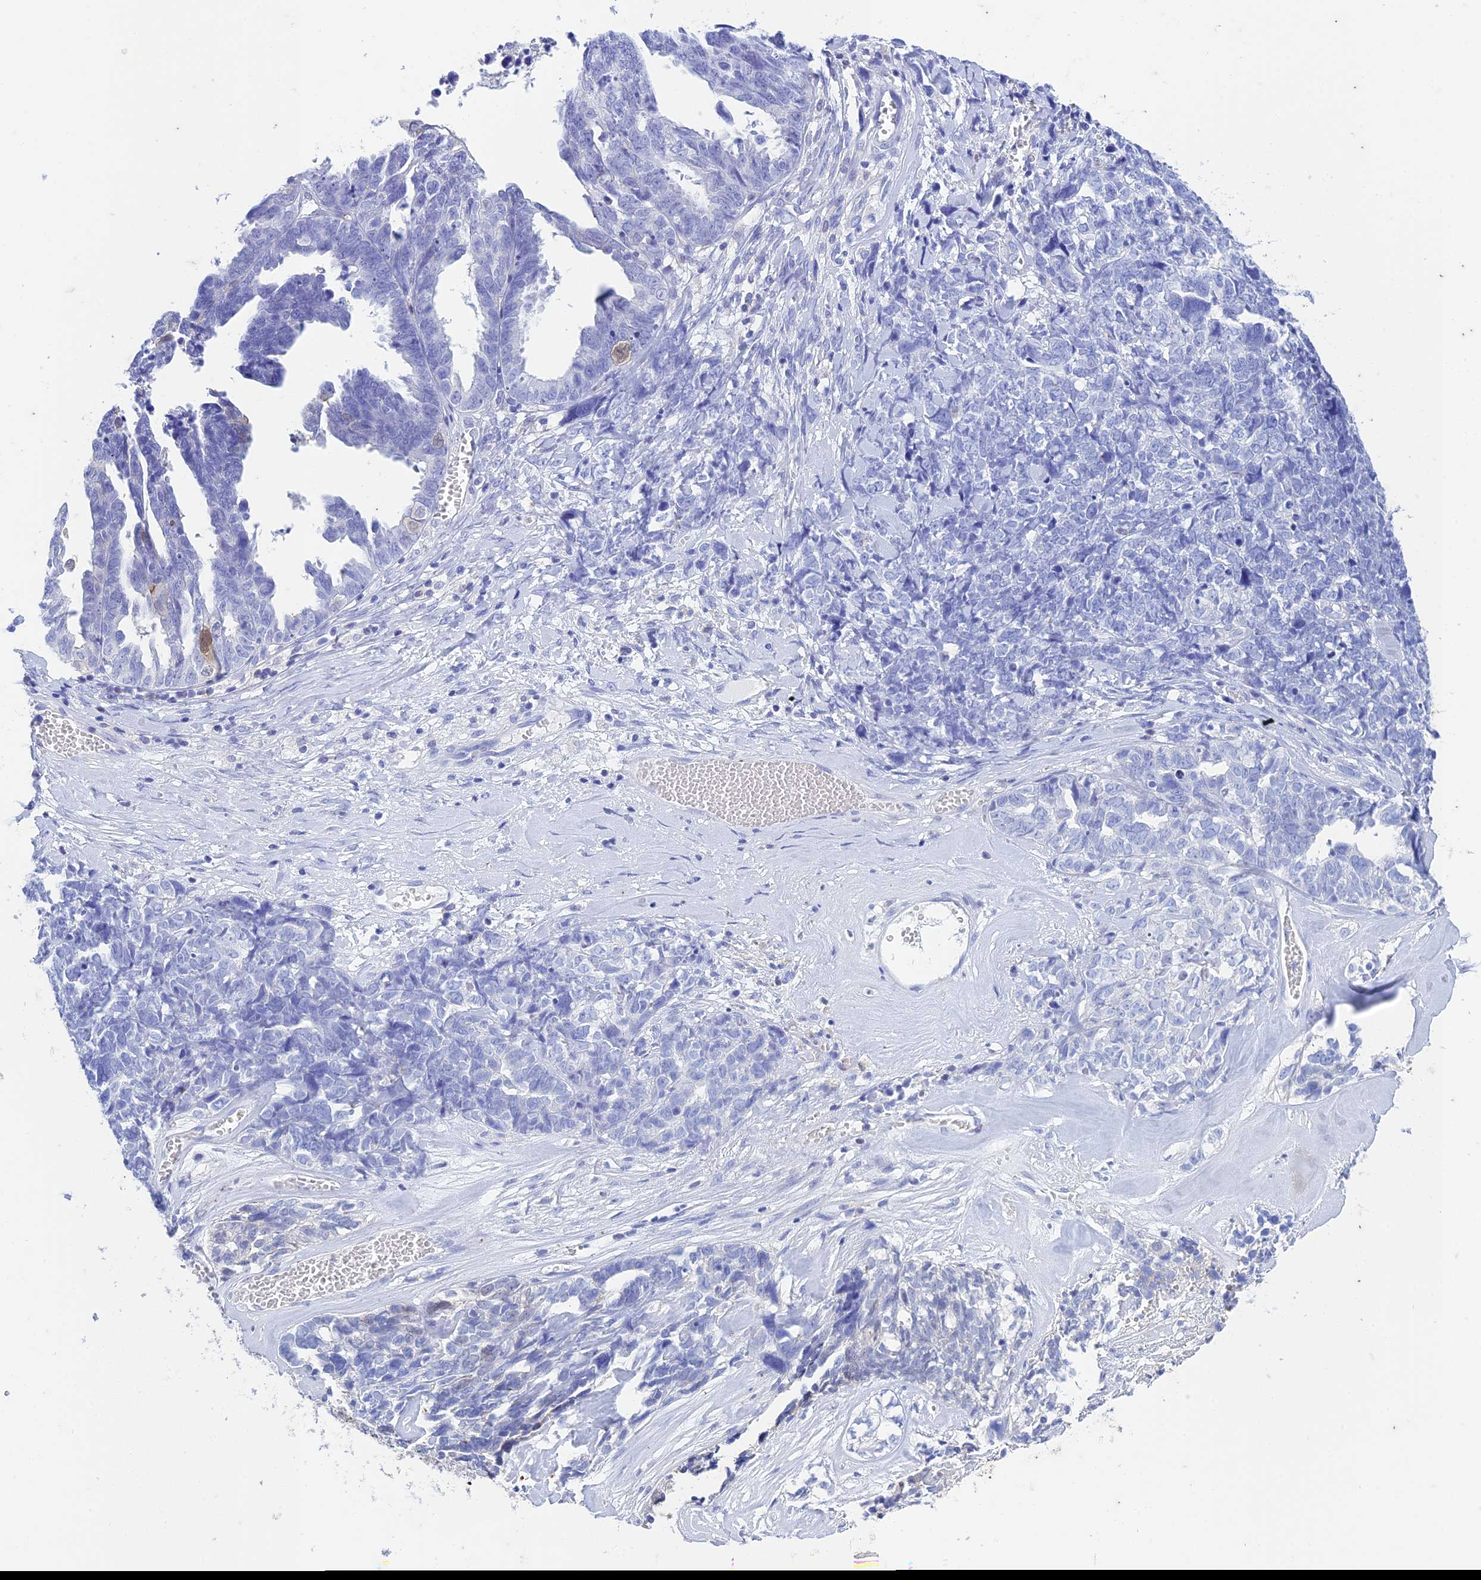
{"staining": {"intensity": "negative", "quantity": "none", "location": "none"}, "tissue": "ovarian cancer", "cell_type": "Tumor cells", "image_type": "cancer", "snomed": [{"axis": "morphology", "description": "Cystadenocarcinoma, serous, NOS"}, {"axis": "topography", "description": "Ovary"}], "caption": "Tumor cells are negative for brown protein staining in ovarian cancer.", "gene": "FGF7", "patient": {"sex": "female", "age": 79}}